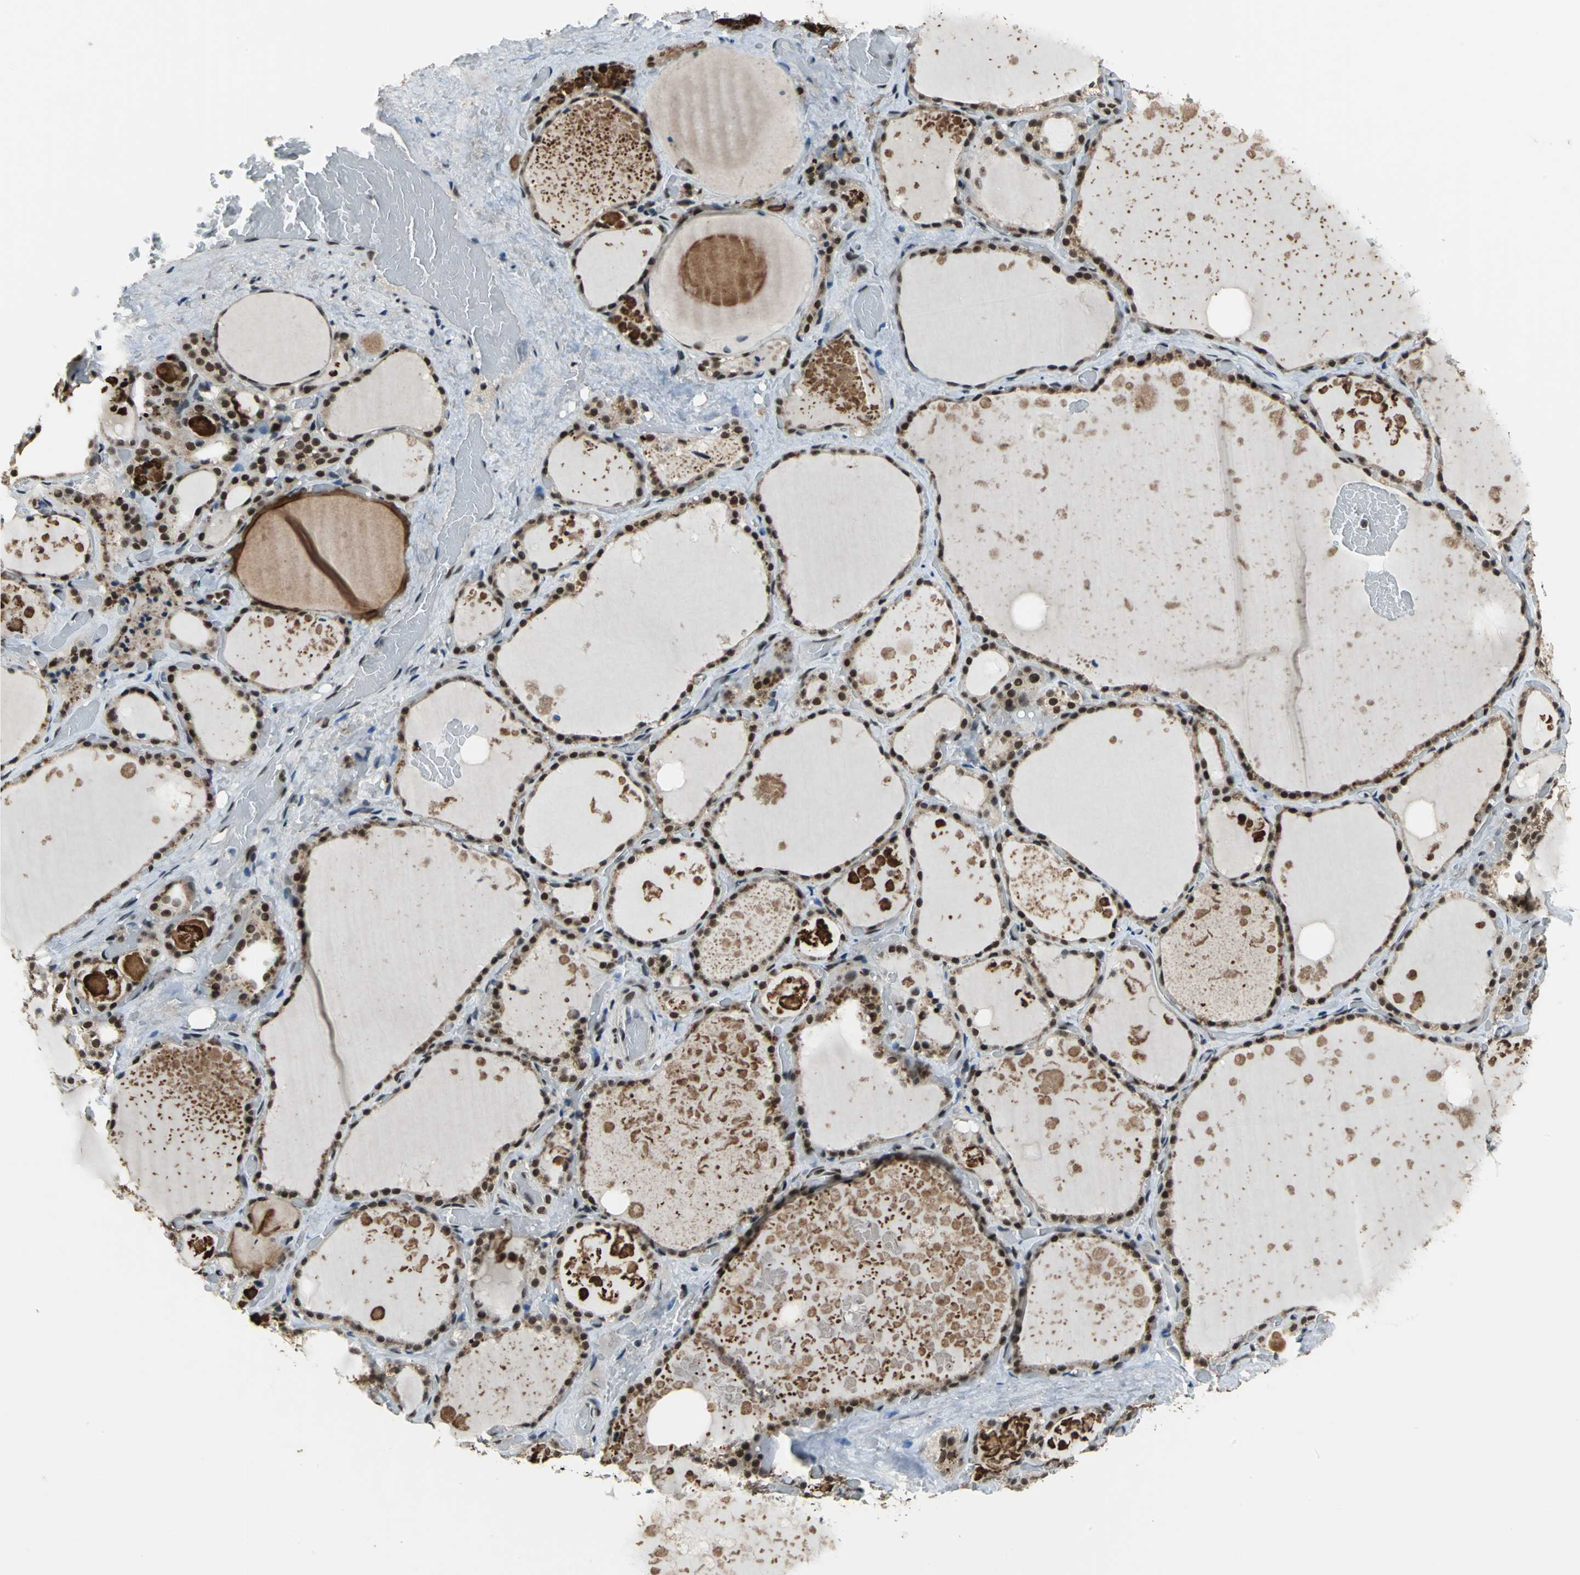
{"staining": {"intensity": "moderate", "quantity": ">75%", "location": "nuclear"}, "tissue": "thyroid gland", "cell_type": "Glandular cells", "image_type": "normal", "snomed": [{"axis": "morphology", "description": "Normal tissue, NOS"}, {"axis": "topography", "description": "Thyroid gland"}], "caption": "DAB (3,3'-diaminobenzidine) immunohistochemical staining of benign thyroid gland reveals moderate nuclear protein staining in approximately >75% of glandular cells.", "gene": "ELF2", "patient": {"sex": "male", "age": 61}}